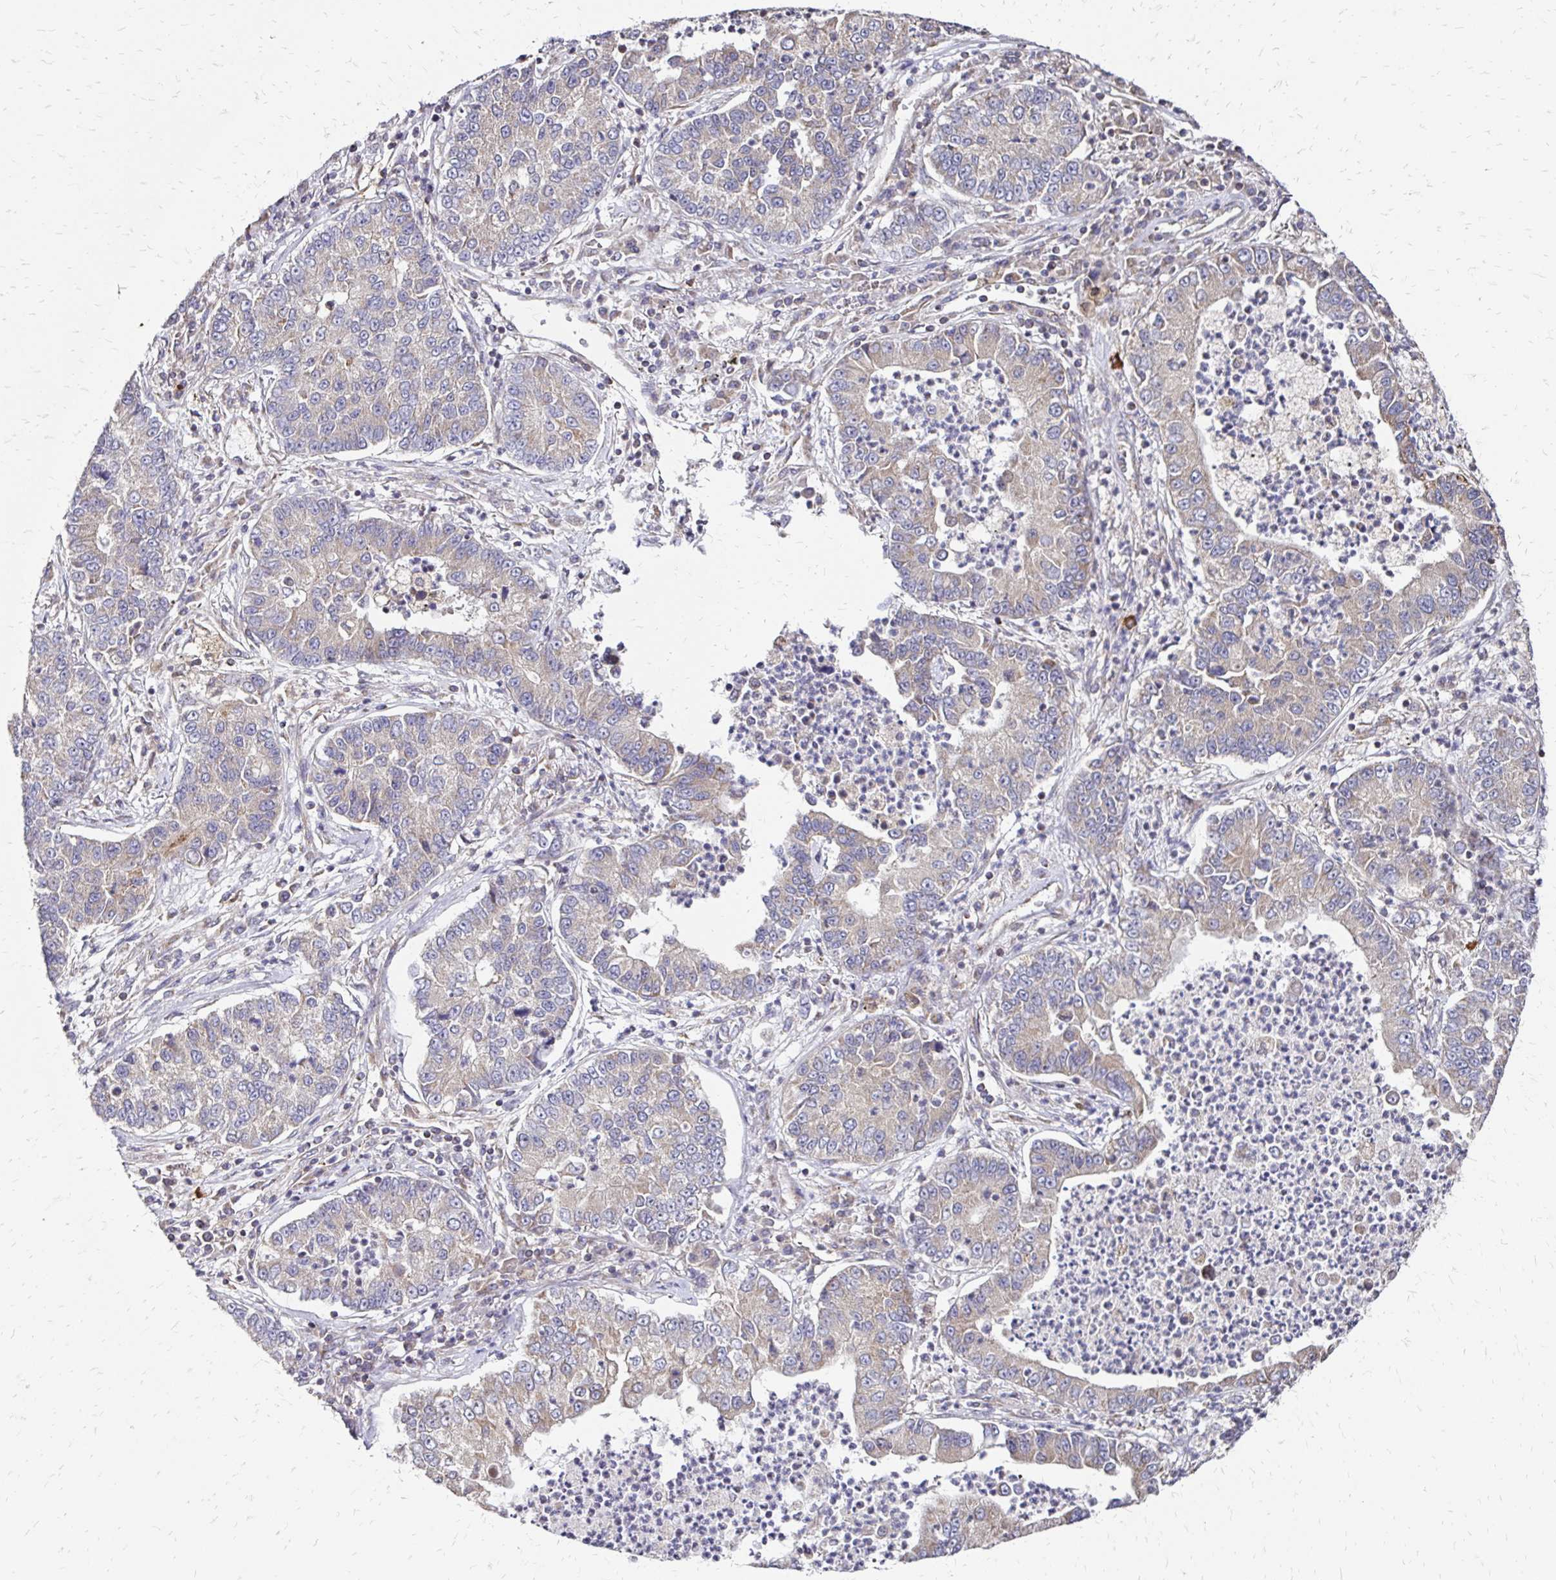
{"staining": {"intensity": "weak", "quantity": "25%-75%", "location": "cytoplasmic/membranous"}, "tissue": "lung cancer", "cell_type": "Tumor cells", "image_type": "cancer", "snomed": [{"axis": "morphology", "description": "Adenocarcinoma, NOS"}, {"axis": "topography", "description": "Lung"}], "caption": "The image reveals staining of adenocarcinoma (lung), revealing weak cytoplasmic/membranous protein positivity (brown color) within tumor cells. Using DAB (brown) and hematoxylin (blue) stains, captured at high magnification using brightfield microscopy.", "gene": "ZW10", "patient": {"sex": "female", "age": 57}}